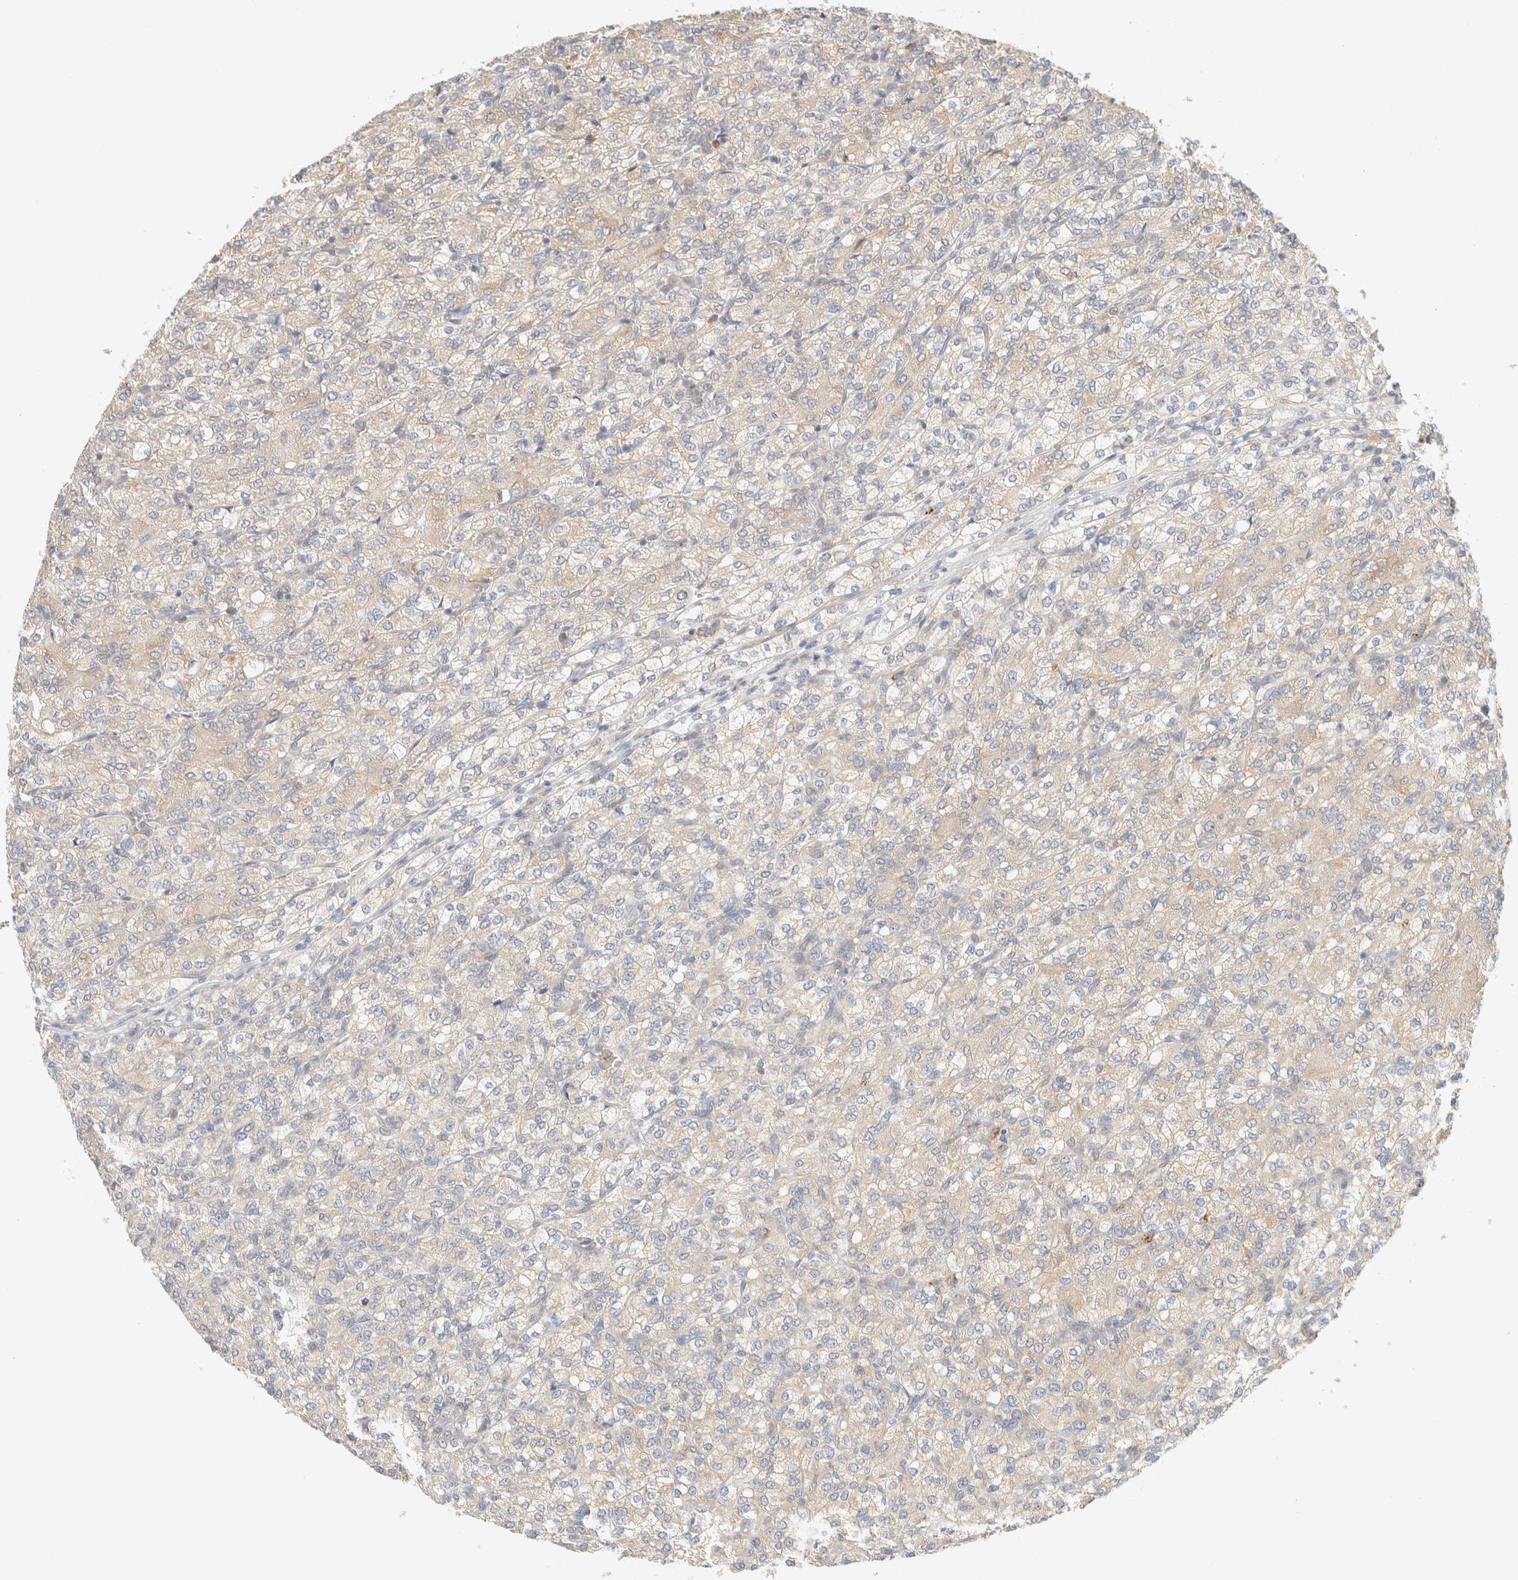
{"staining": {"intensity": "weak", "quantity": ">75%", "location": "cytoplasmic/membranous"}, "tissue": "renal cancer", "cell_type": "Tumor cells", "image_type": "cancer", "snomed": [{"axis": "morphology", "description": "Adenocarcinoma, NOS"}, {"axis": "topography", "description": "Kidney"}], "caption": "Immunohistochemical staining of human renal adenocarcinoma demonstrates low levels of weak cytoplasmic/membranous positivity in about >75% of tumor cells.", "gene": "NT5C", "patient": {"sex": "male", "age": 77}}